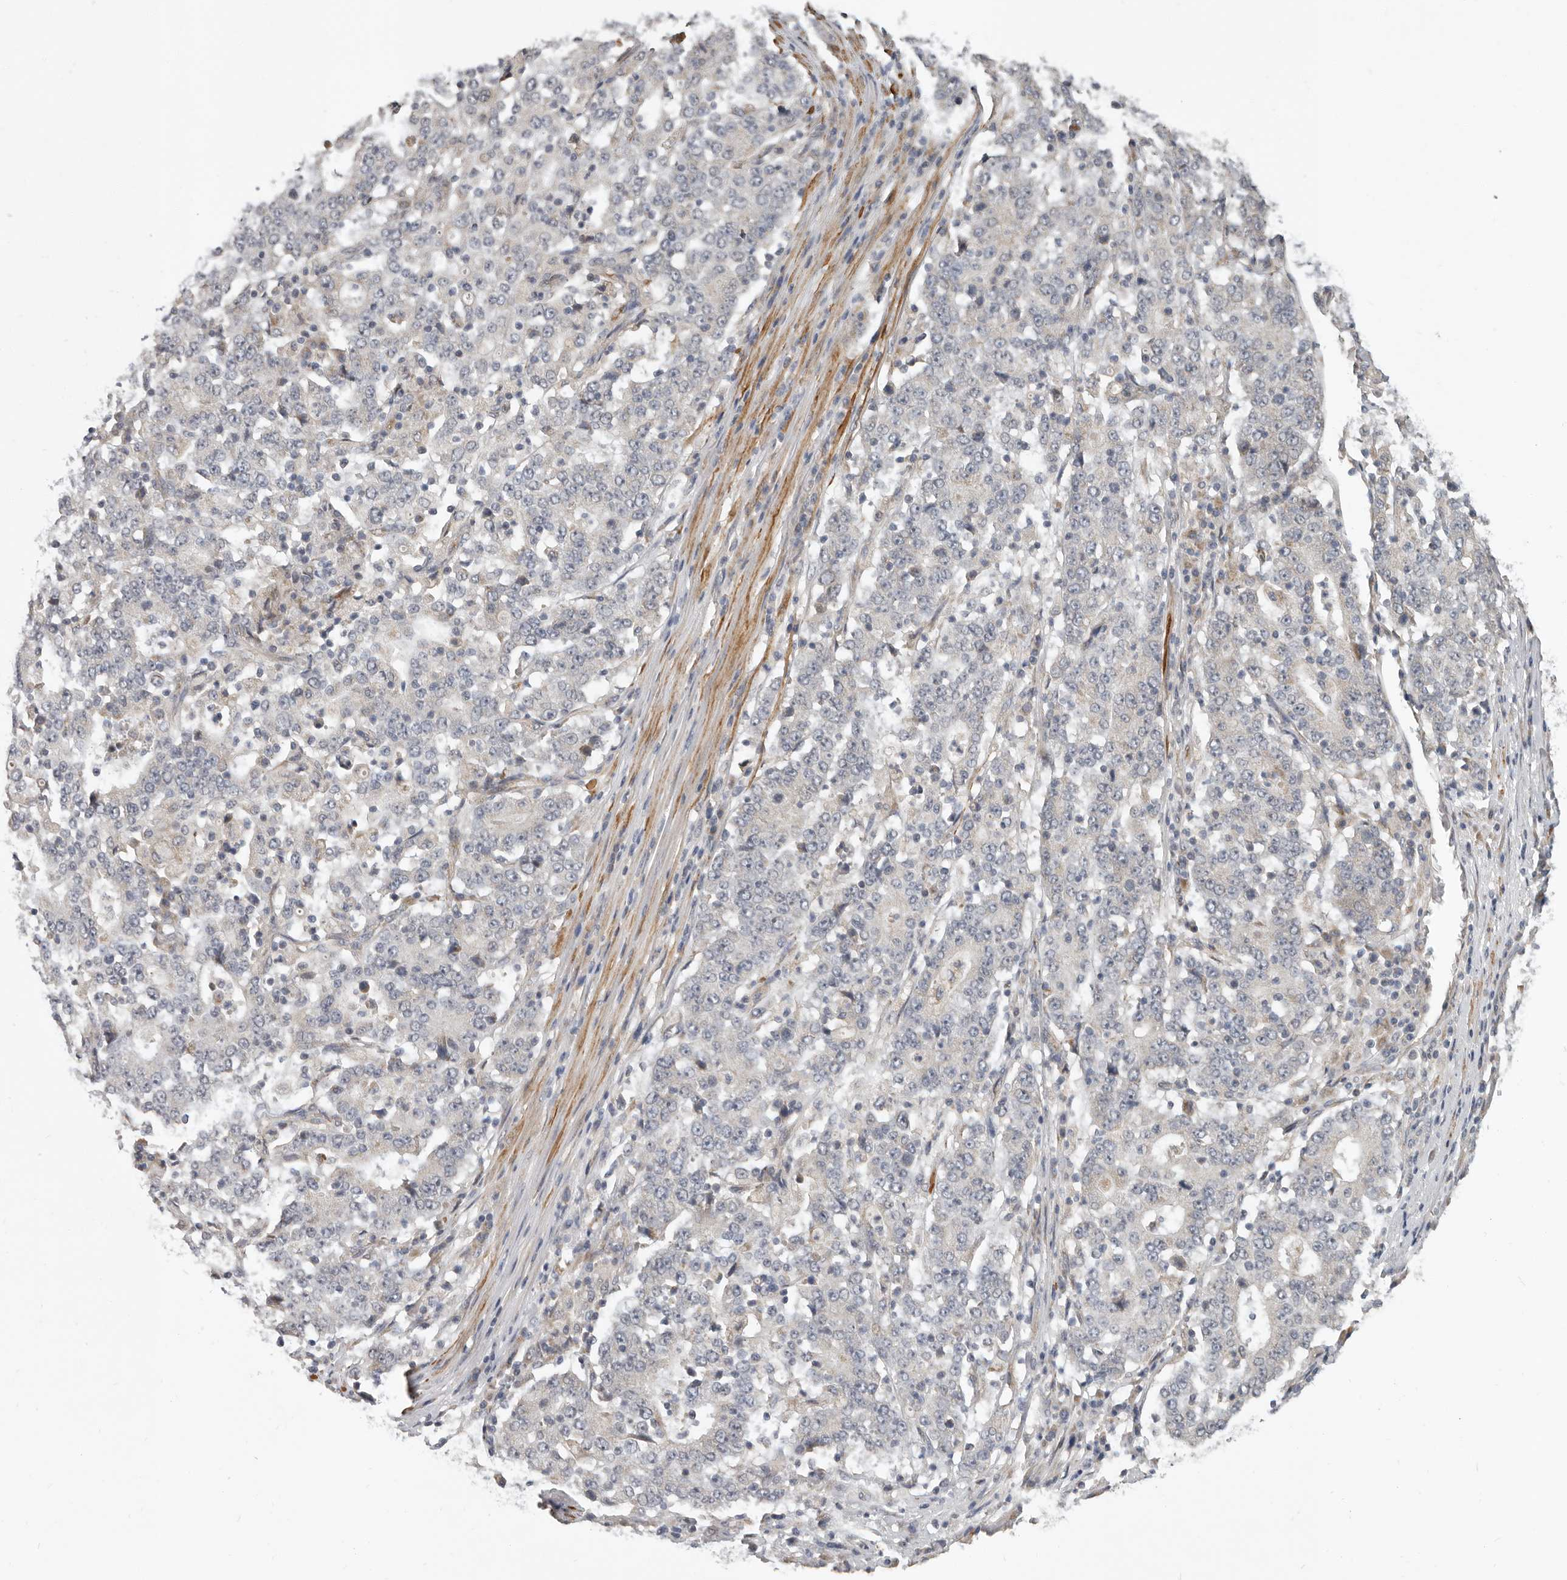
{"staining": {"intensity": "negative", "quantity": "none", "location": "none"}, "tissue": "stomach cancer", "cell_type": "Tumor cells", "image_type": "cancer", "snomed": [{"axis": "morphology", "description": "Adenocarcinoma, NOS"}, {"axis": "topography", "description": "Stomach"}], "caption": "High magnification brightfield microscopy of stomach cancer stained with DAB (3,3'-diaminobenzidine) (brown) and counterstained with hematoxylin (blue): tumor cells show no significant staining.", "gene": "UNK", "patient": {"sex": "male", "age": 59}}